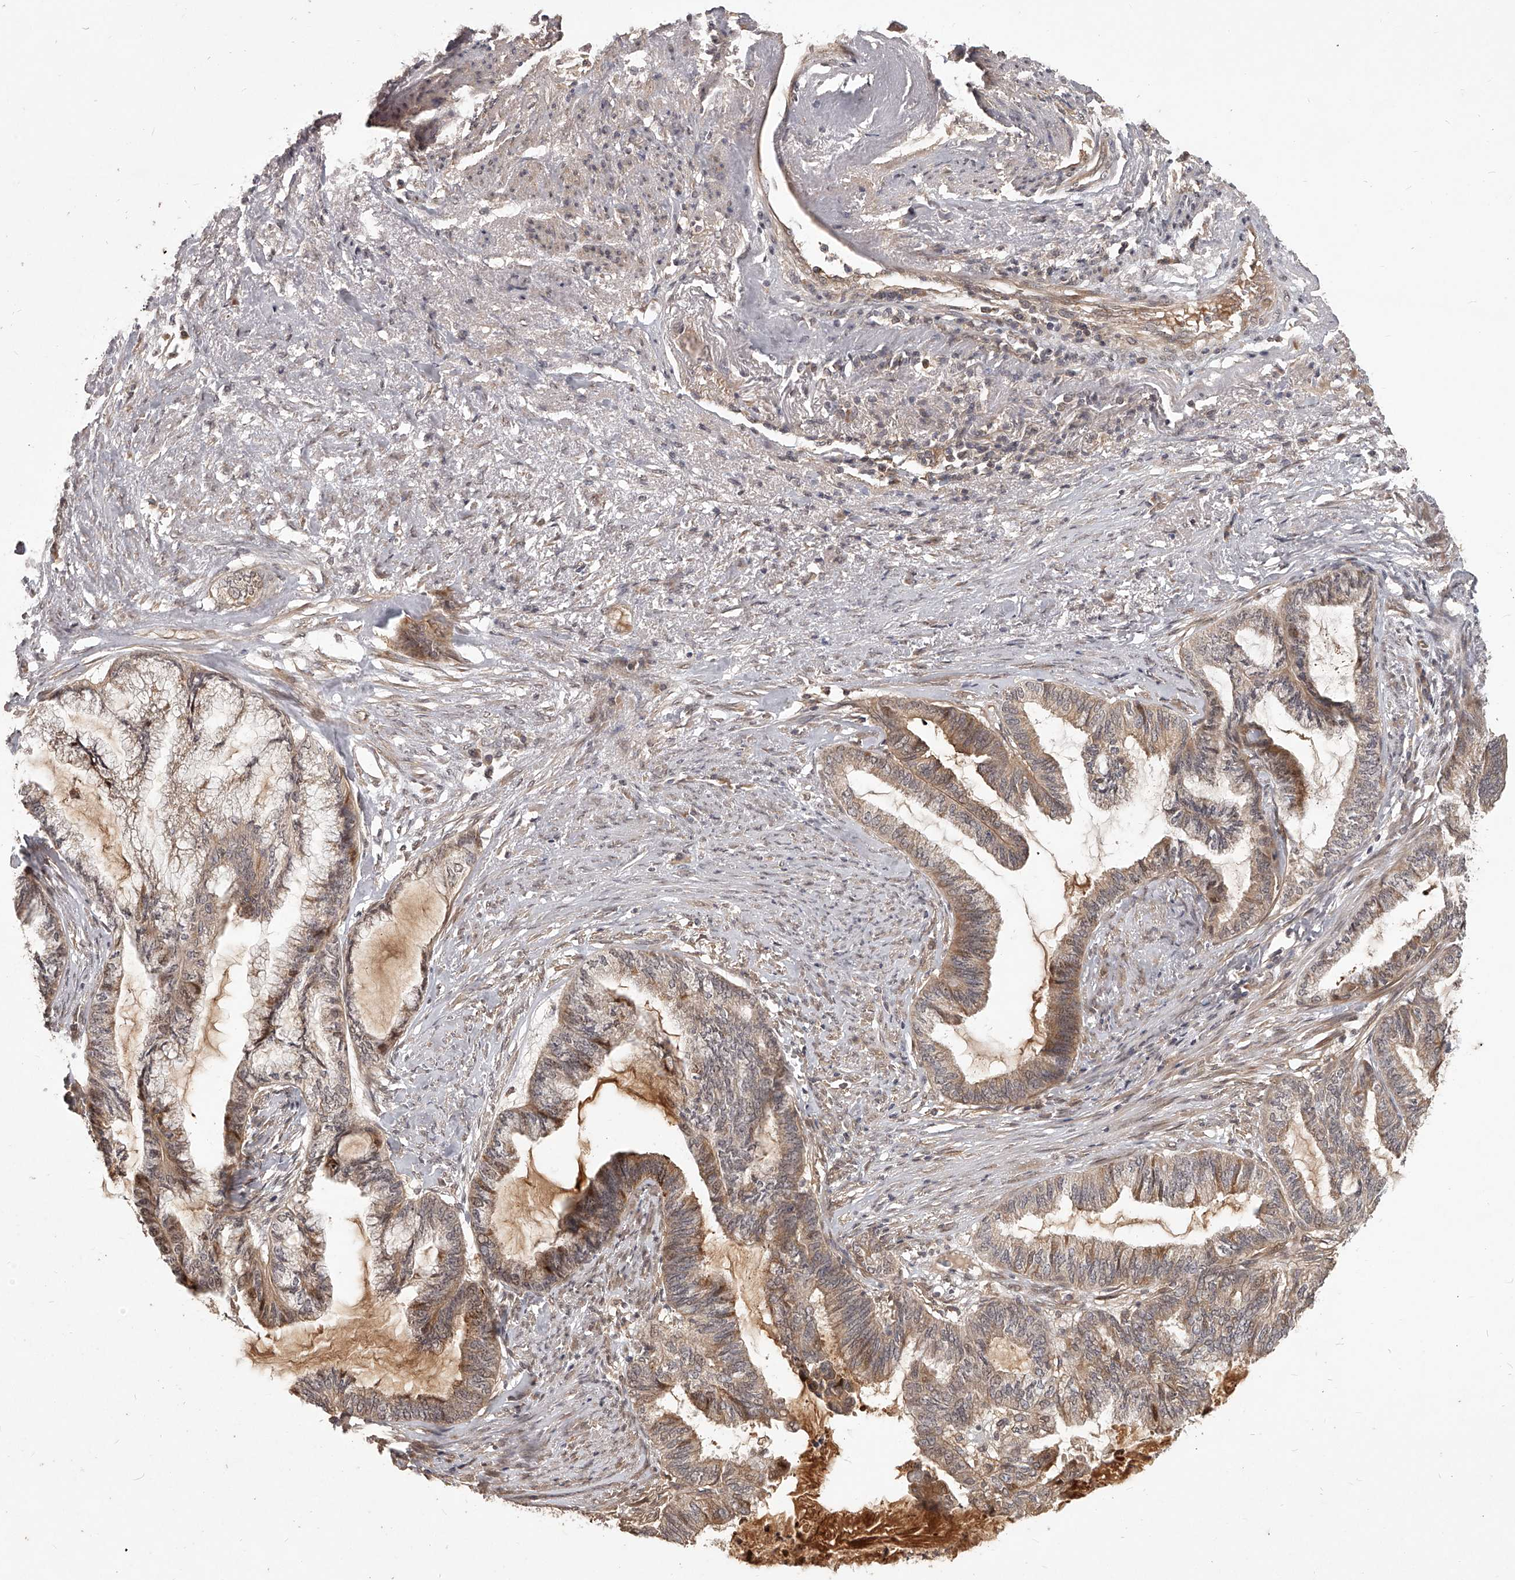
{"staining": {"intensity": "moderate", "quantity": ">75%", "location": "cytoplasmic/membranous"}, "tissue": "endometrial cancer", "cell_type": "Tumor cells", "image_type": "cancer", "snomed": [{"axis": "morphology", "description": "Adenocarcinoma, NOS"}, {"axis": "topography", "description": "Endometrium"}], "caption": "This micrograph displays immunohistochemistry (IHC) staining of endometrial adenocarcinoma, with medium moderate cytoplasmic/membranous positivity in approximately >75% of tumor cells.", "gene": "SLC37A1", "patient": {"sex": "female", "age": 86}}